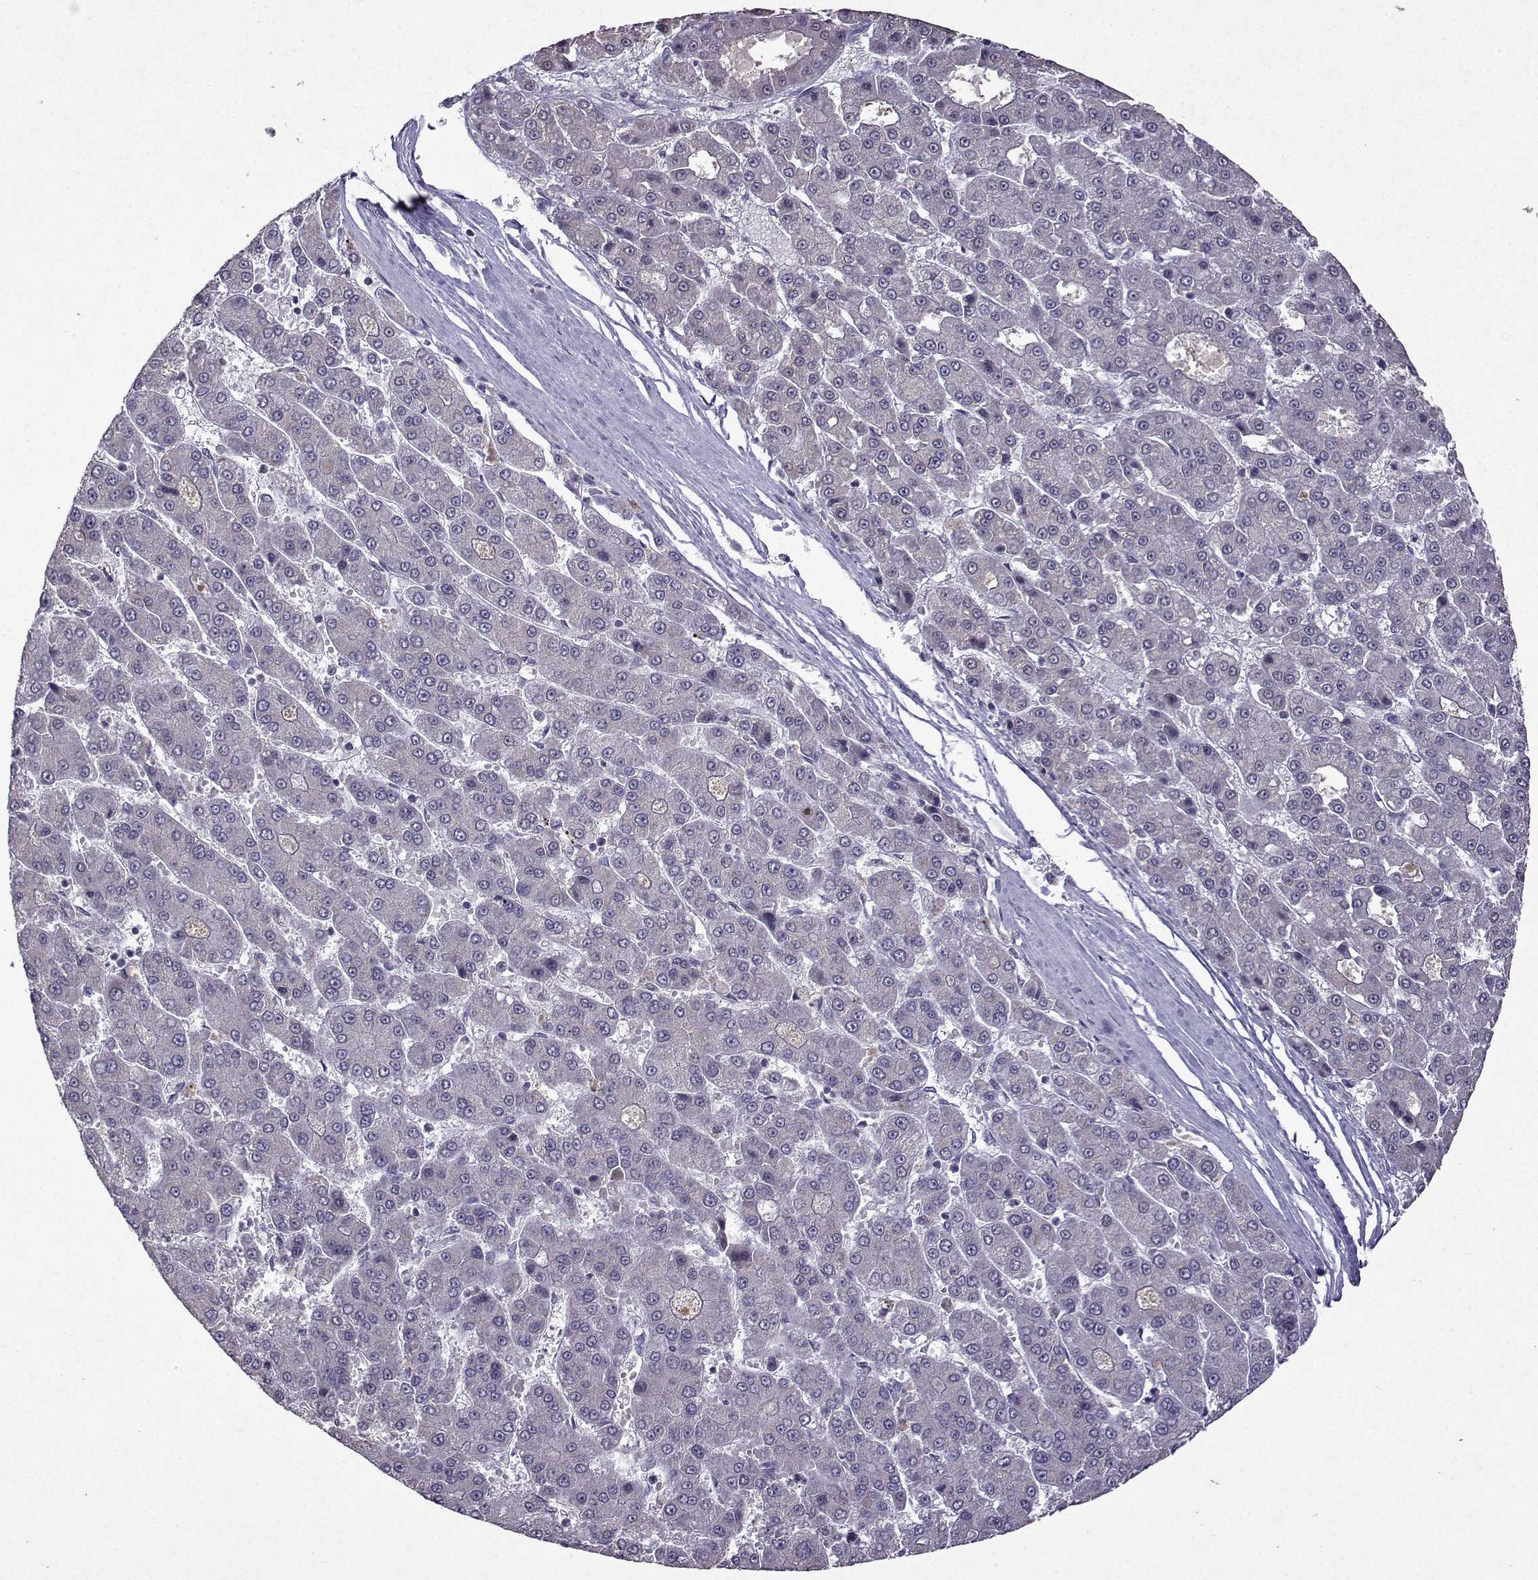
{"staining": {"intensity": "negative", "quantity": "none", "location": "none"}, "tissue": "liver cancer", "cell_type": "Tumor cells", "image_type": "cancer", "snomed": [{"axis": "morphology", "description": "Carcinoma, Hepatocellular, NOS"}, {"axis": "topography", "description": "Liver"}], "caption": "This micrograph is of liver hepatocellular carcinoma stained with immunohistochemistry to label a protein in brown with the nuclei are counter-stained blue. There is no positivity in tumor cells. (DAB immunohistochemistry visualized using brightfield microscopy, high magnification).", "gene": "CCL28", "patient": {"sex": "male", "age": 70}}